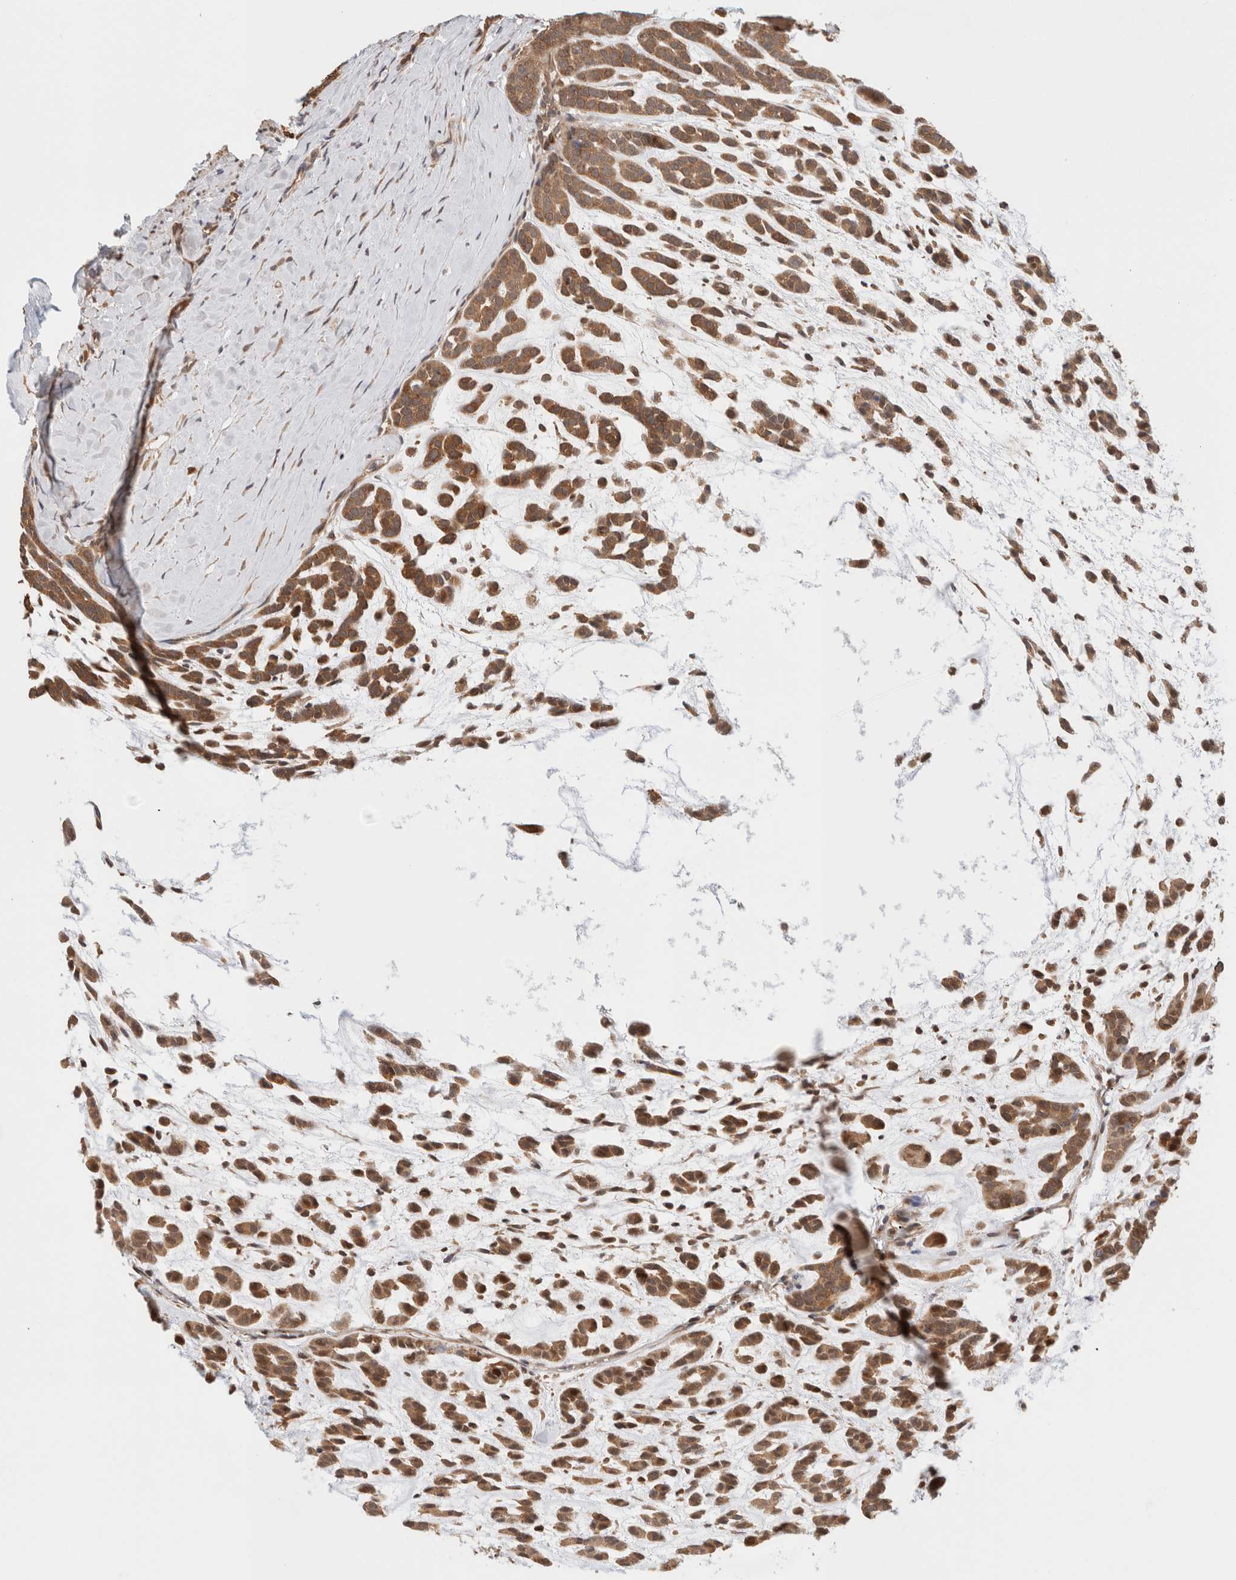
{"staining": {"intensity": "strong", "quantity": ">75%", "location": "cytoplasmic/membranous"}, "tissue": "head and neck cancer", "cell_type": "Tumor cells", "image_type": "cancer", "snomed": [{"axis": "morphology", "description": "Adenocarcinoma, NOS"}, {"axis": "morphology", "description": "Adenoma, NOS"}, {"axis": "topography", "description": "Head-Neck"}], "caption": "Immunohistochemical staining of human head and neck cancer (adenoma) displays strong cytoplasmic/membranous protein positivity in about >75% of tumor cells.", "gene": "OTUD6B", "patient": {"sex": "female", "age": 55}}